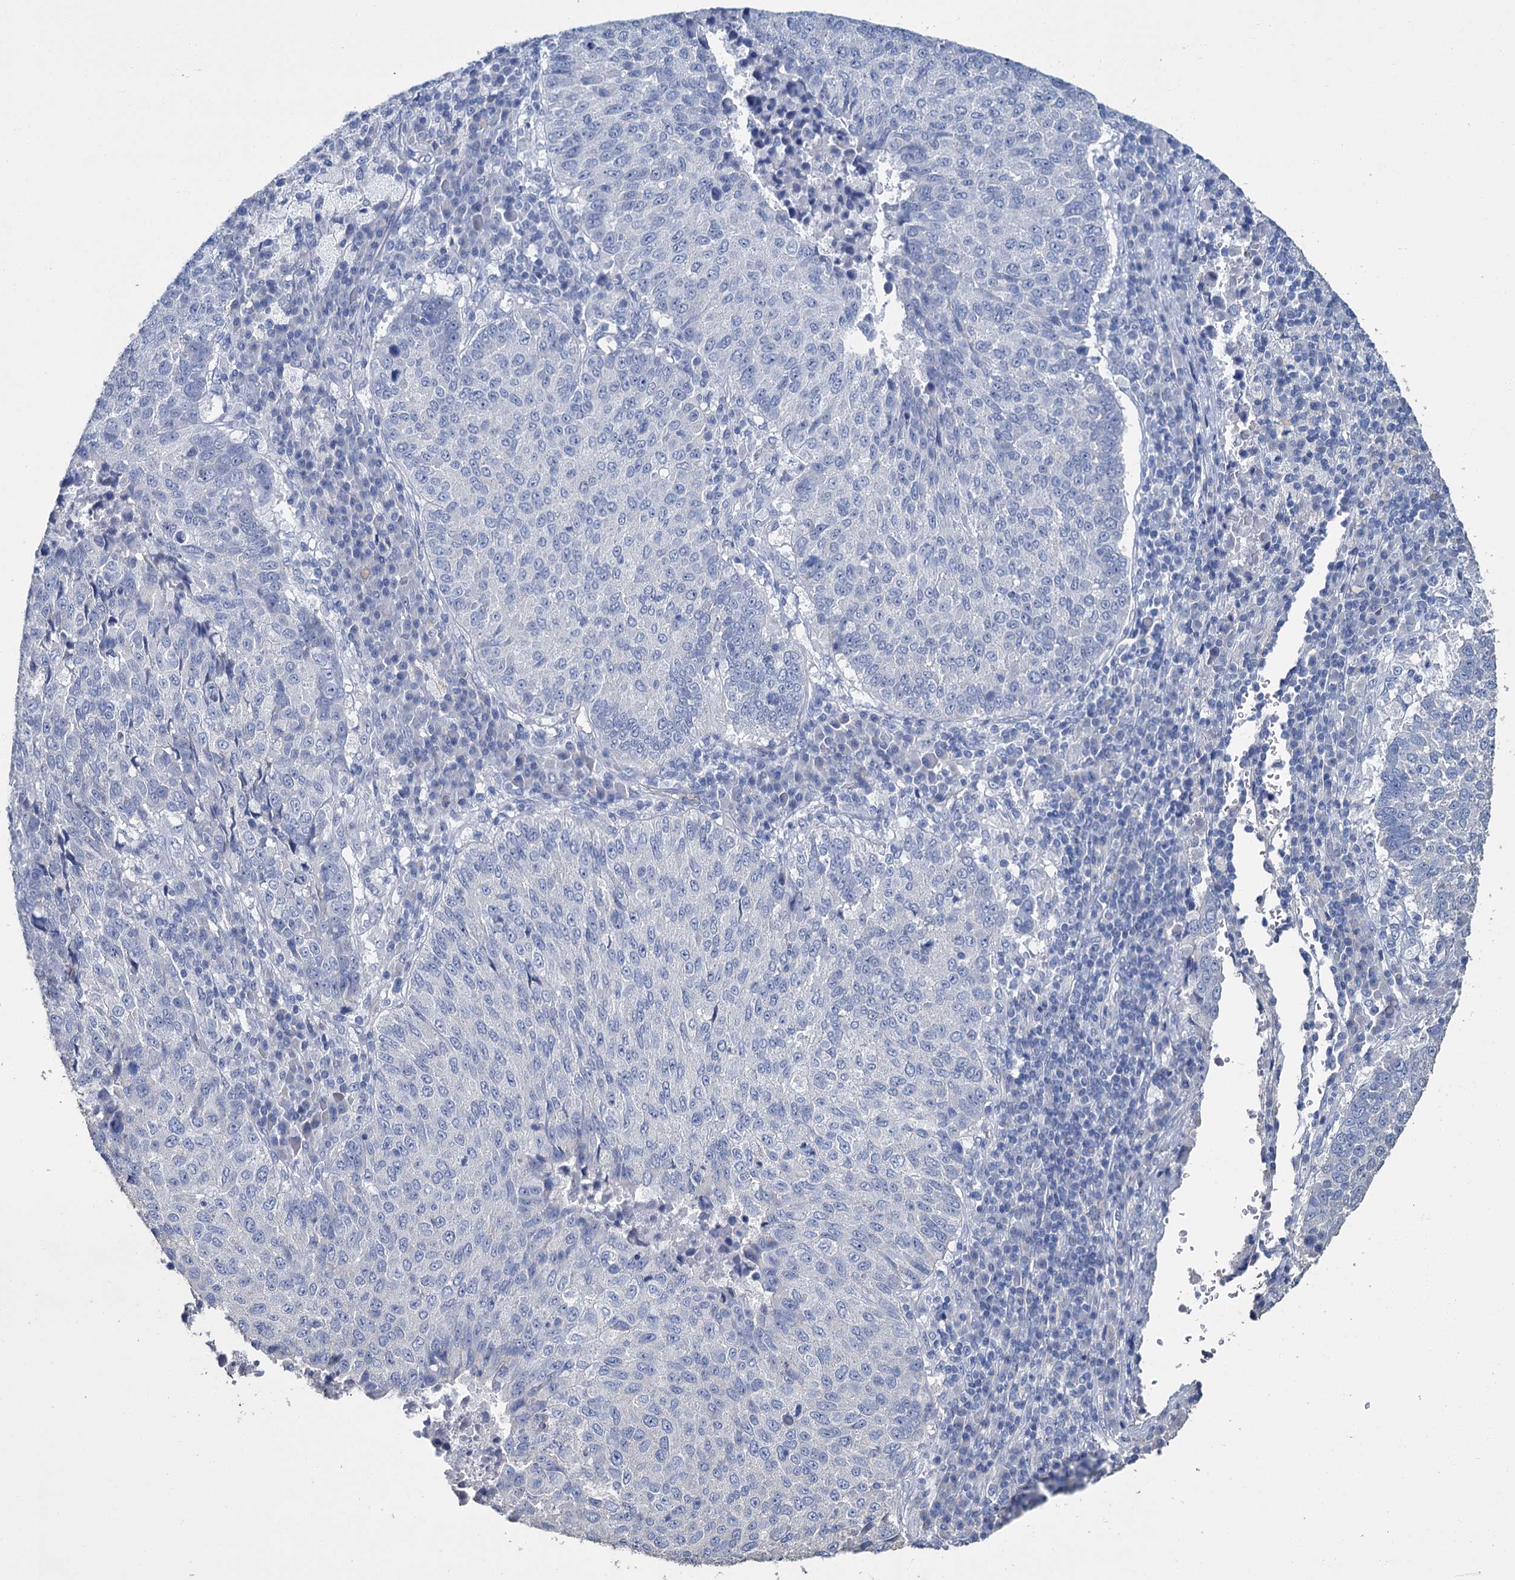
{"staining": {"intensity": "negative", "quantity": "none", "location": "none"}, "tissue": "lung cancer", "cell_type": "Tumor cells", "image_type": "cancer", "snomed": [{"axis": "morphology", "description": "Squamous cell carcinoma, NOS"}, {"axis": "topography", "description": "Lung"}], "caption": "Immunohistochemistry photomicrograph of lung cancer (squamous cell carcinoma) stained for a protein (brown), which shows no positivity in tumor cells.", "gene": "SNCB", "patient": {"sex": "male", "age": 73}}